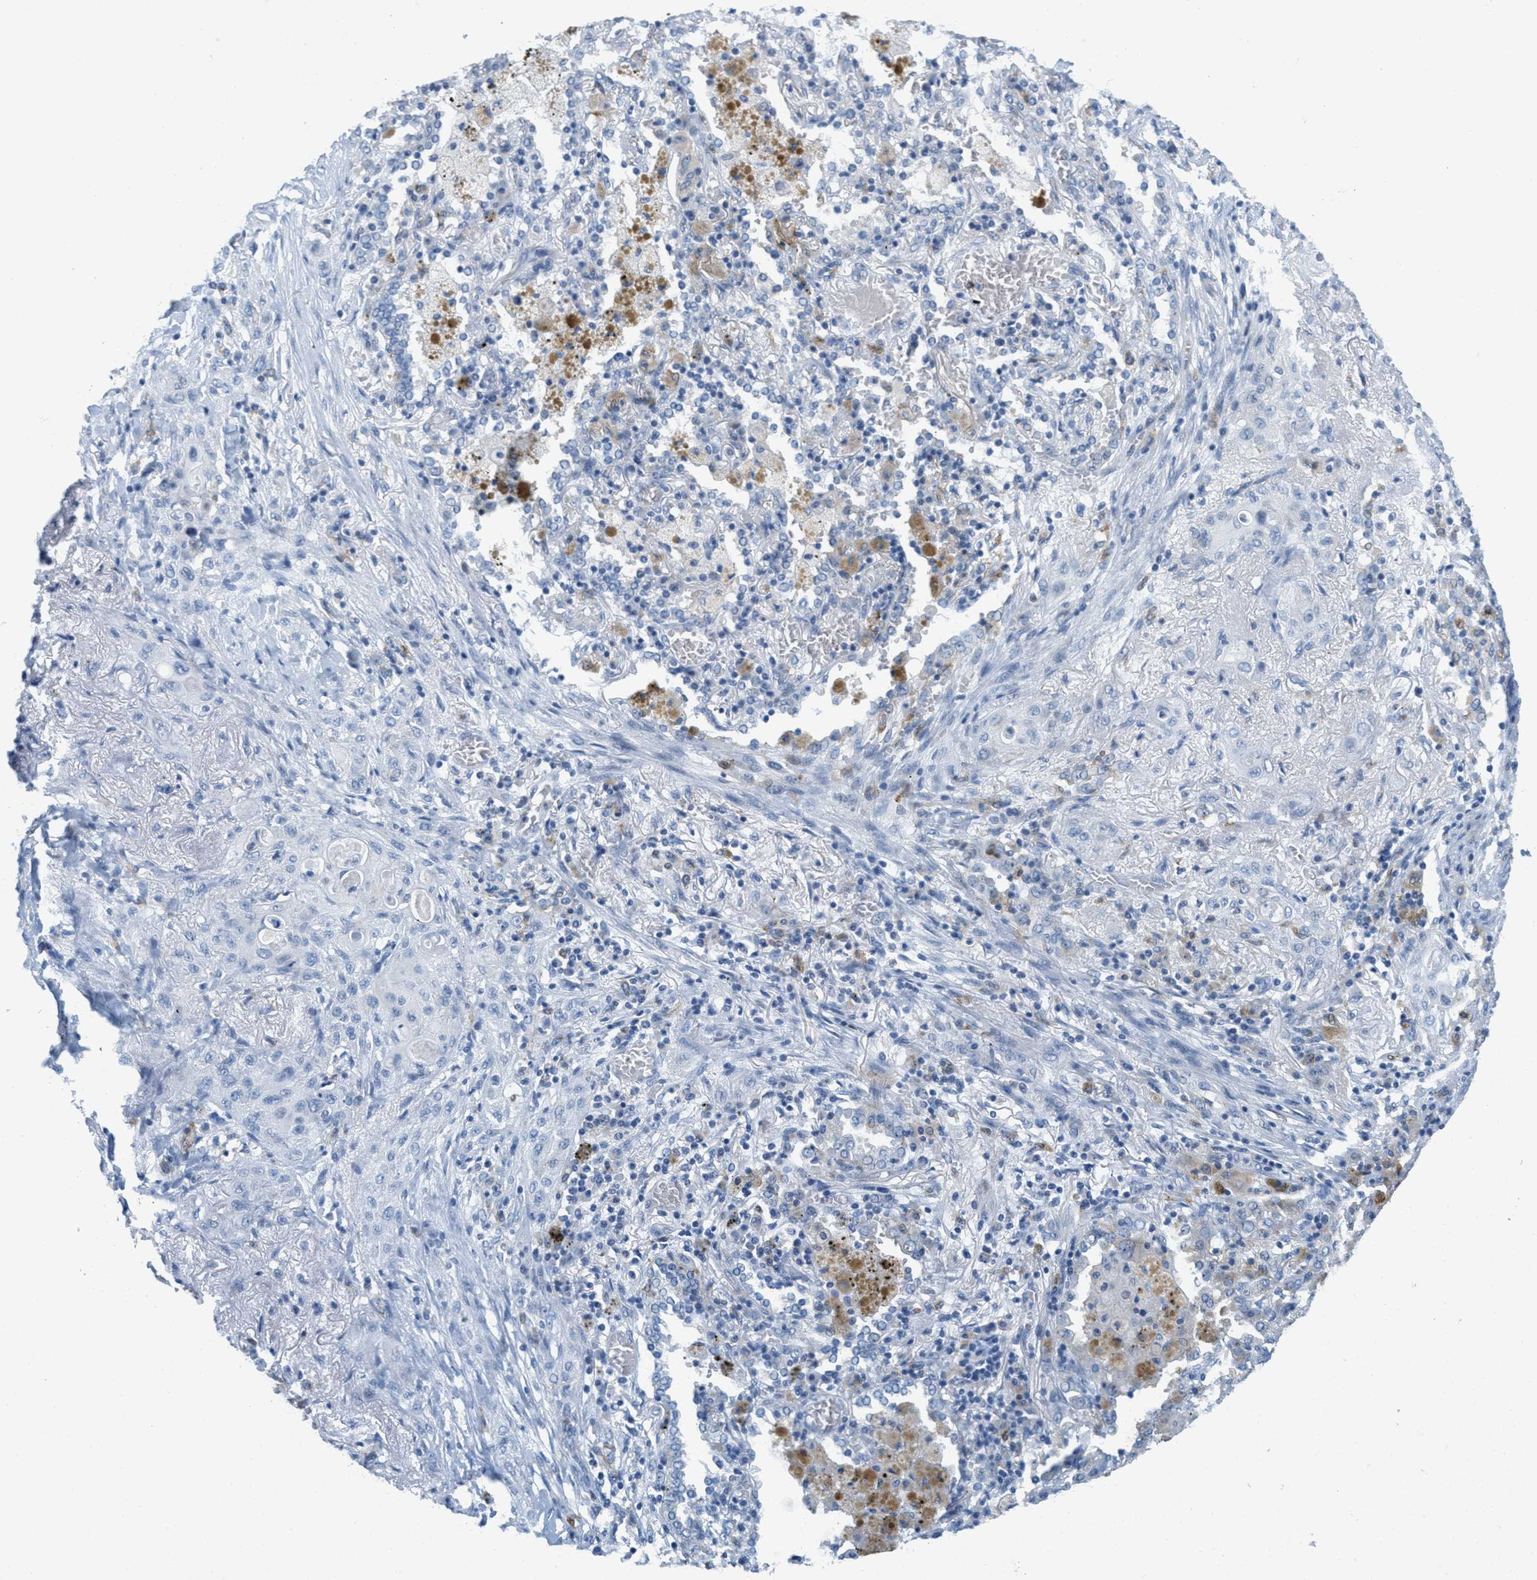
{"staining": {"intensity": "negative", "quantity": "none", "location": "none"}, "tissue": "lung cancer", "cell_type": "Tumor cells", "image_type": "cancer", "snomed": [{"axis": "morphology", "description": "Squamous cell carcinoma, NOS"}, {"axis": "topography", "description": "Lung"}], "caption": "Immunohistochemical staining of human lung cancer exhibits no significant positivity in tumor cells.", "gene": "TEX264", "patient": {"sex": "female", "age": 47}}